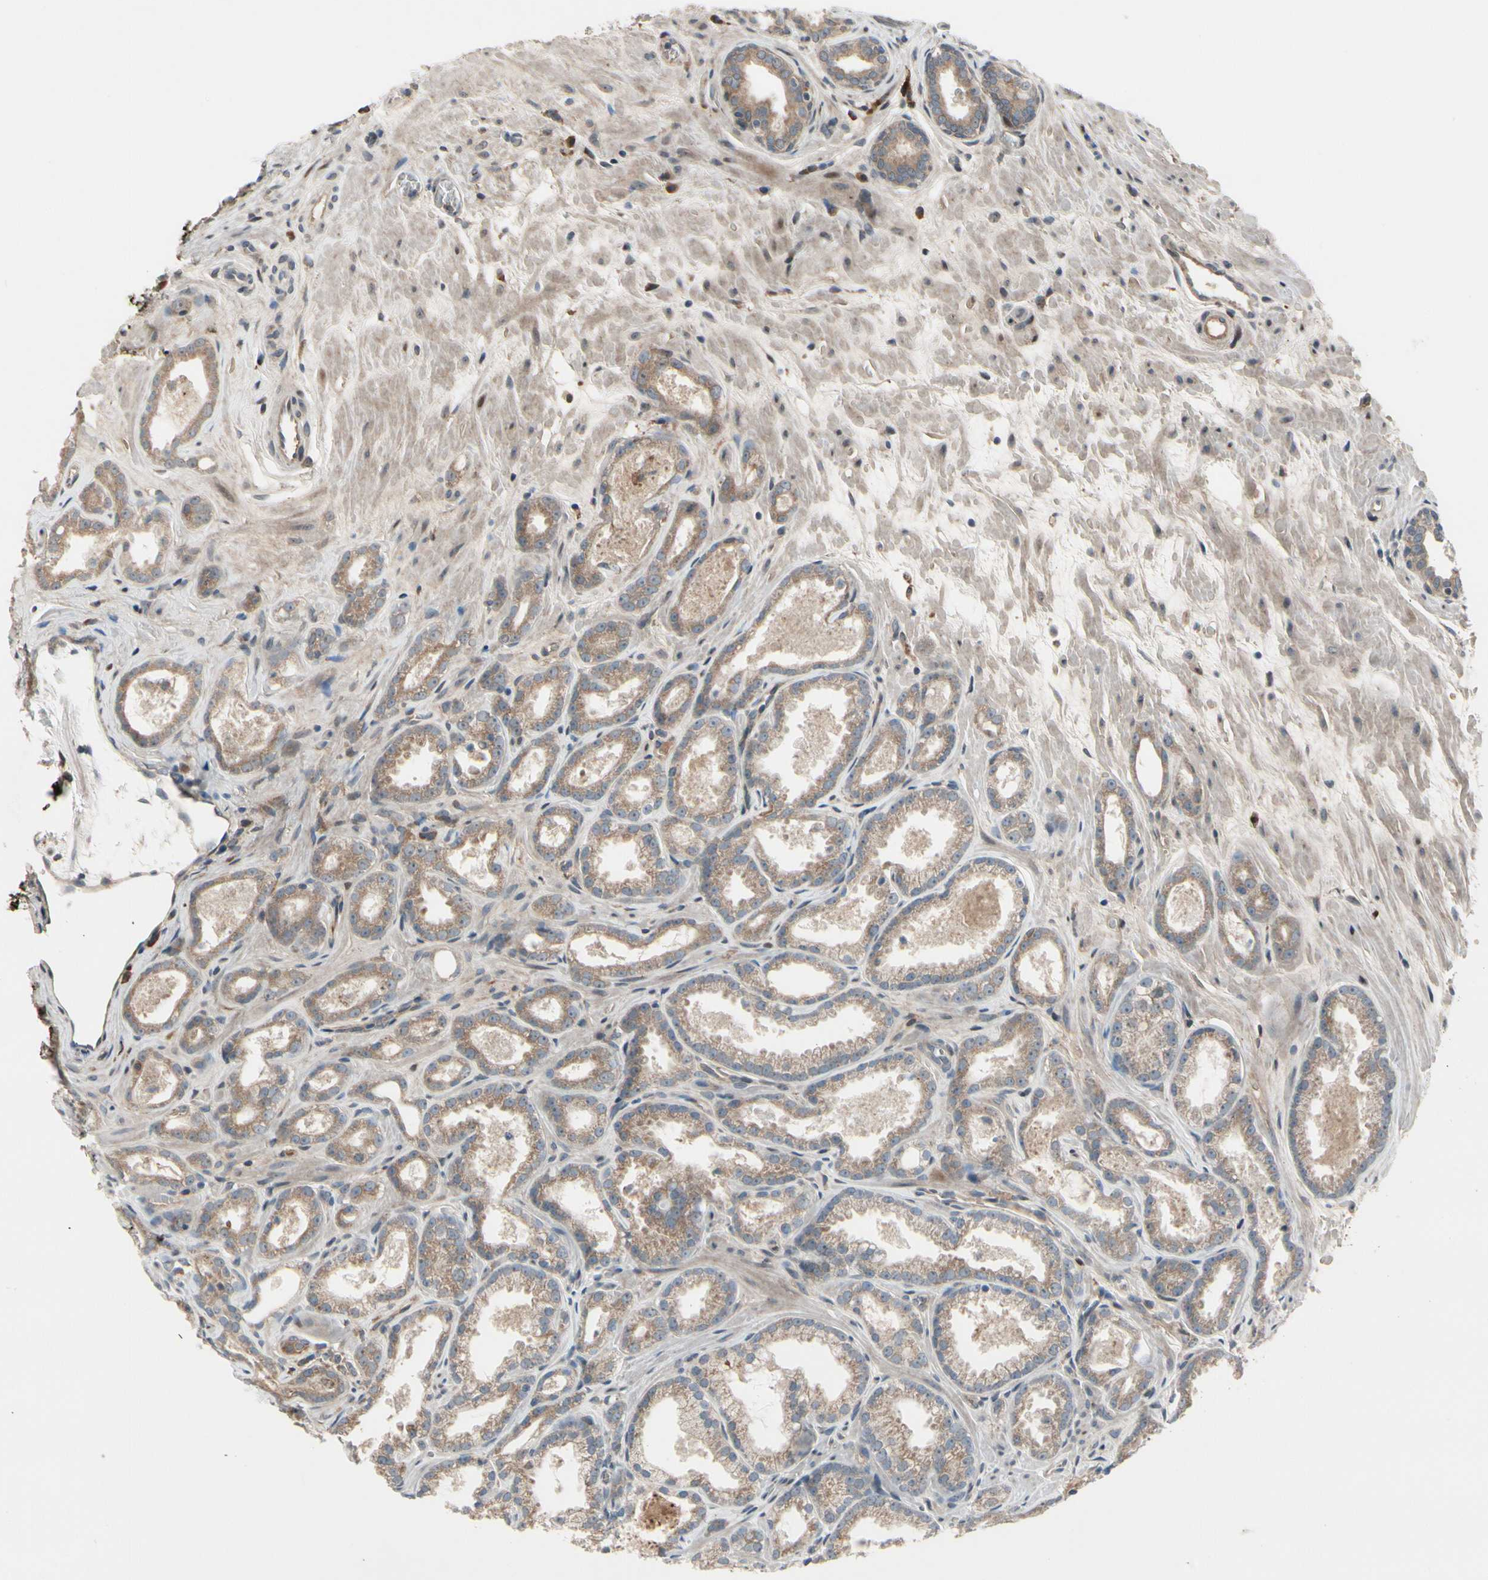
{"staining": {"intensity": "weak", "quantity": ">75%", "location": "cytoplasmic/membranous"}, "tissue": "prostate cancer", "cell_type": "Tumor cells", "image_type": "cancer", "snomed": [{"axis": "morphology", "description": "Adenocarcinoma, Low grade"}, {"axis": "topography", "description": "Prostate"}], "caption": "Immunohistochemistry (IHC) image of neoplastic tissue: human prostate cancer stained using immunohistochemistry (IHC) exhibits low levels of weak protein expression localized specifically in the cytoplasmic/membranous of tumor cells, appearing as a cytoplasmic/membranous brown color.", "gene": "SNX29", "patient": {"sex": "male", "age": 57}}